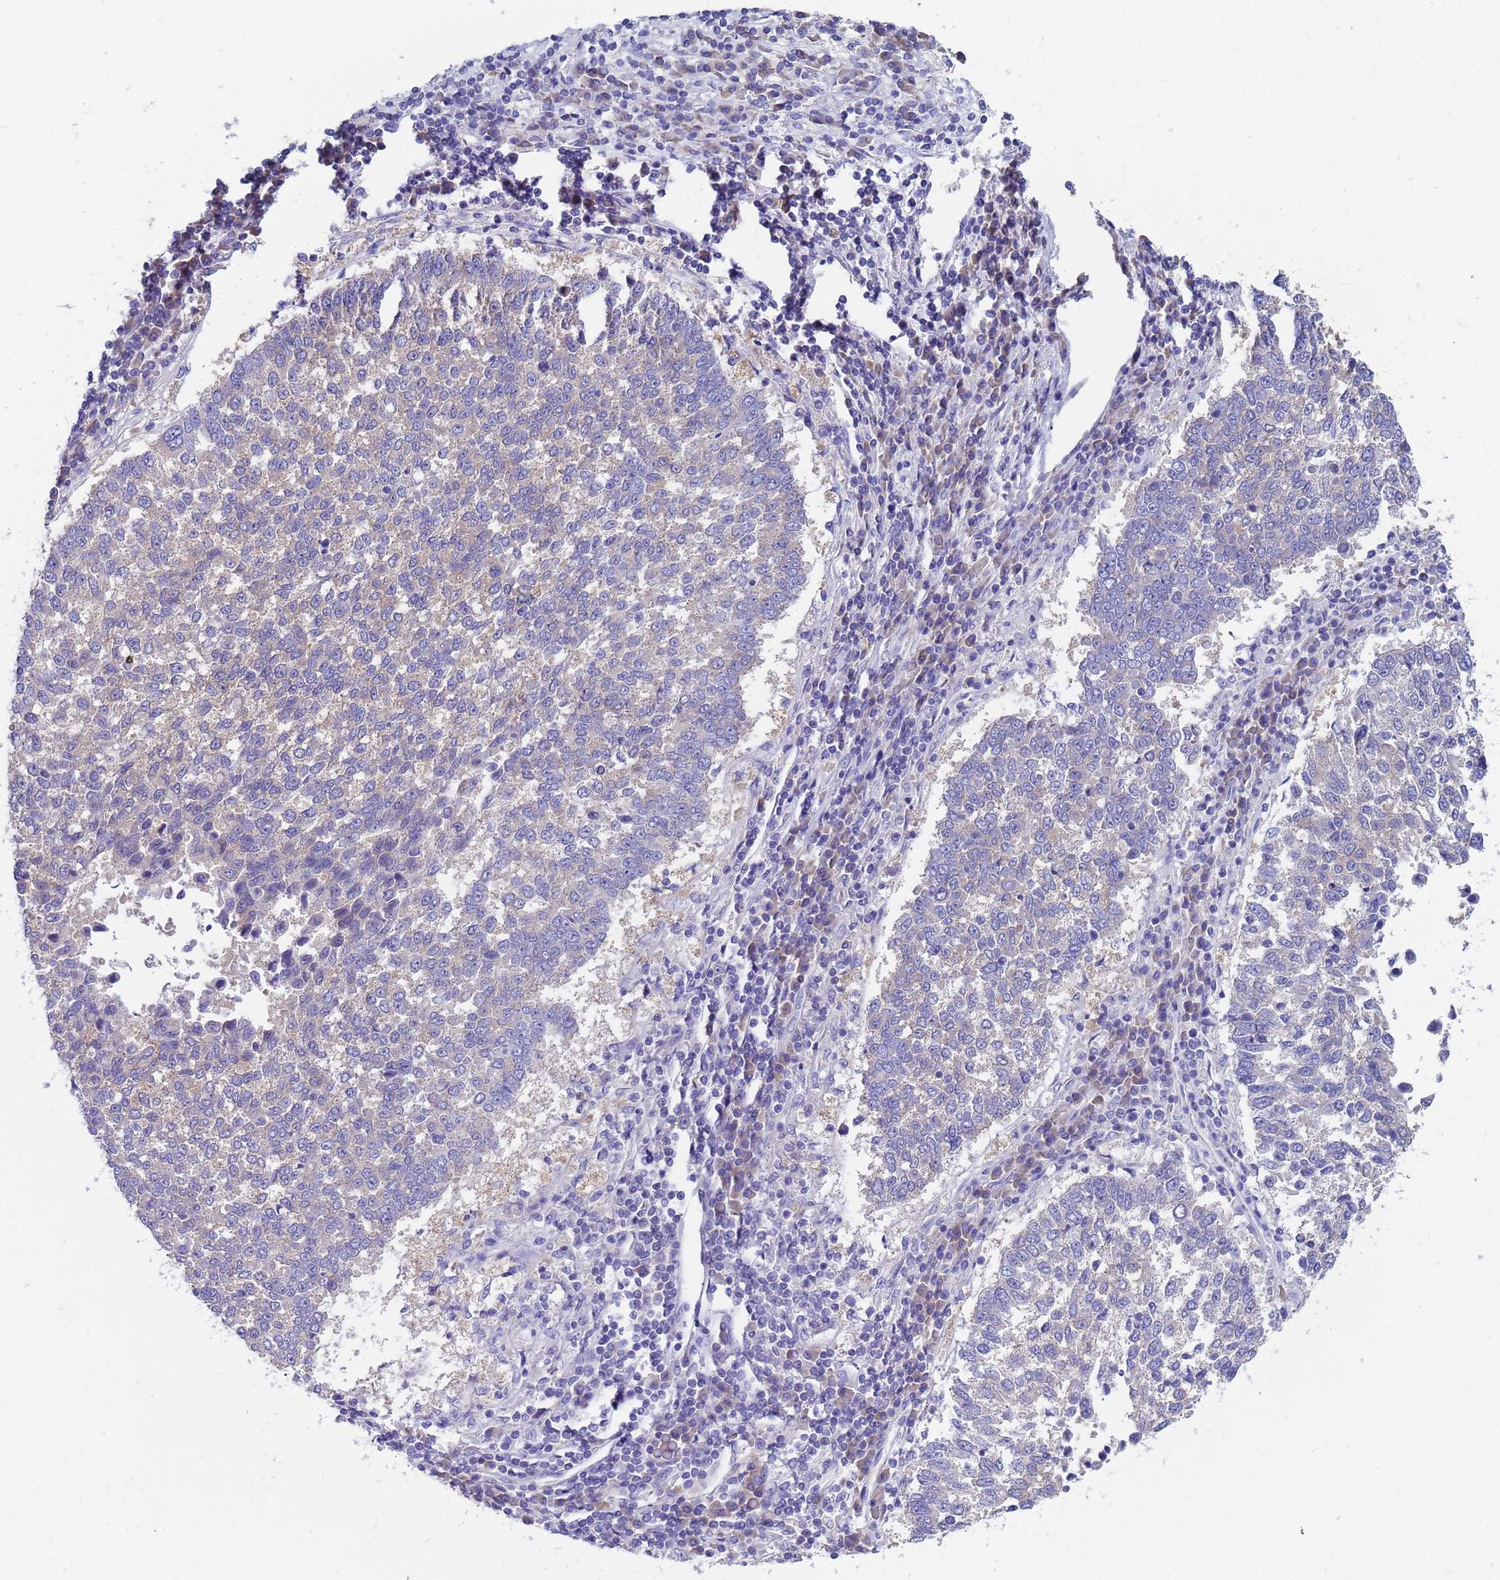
{"staining": {"intensity": "negative", "quantity": "none", "location": "none"}, "tissue": "lung cancer", "cell_type": "Tumor cells", "image_type": "cancer", "snomed": [{"axis": "morphology", "description": "Squamous cell carcinoma, NOS"}, {"axis": "topography", "description": "Lung"}], "caption": "Protein analysis of lung cancer (squamous cell carcinoma) demonstrates no significant positivity in tumor cells. Brightfield microscopy of immunohistochemistry (IHC) stained with DAB (brown) and hematoxylin (blue), captured at high magnification.", "gene": "UBE2O", "patient": {"sex": "male", "age": 73}}